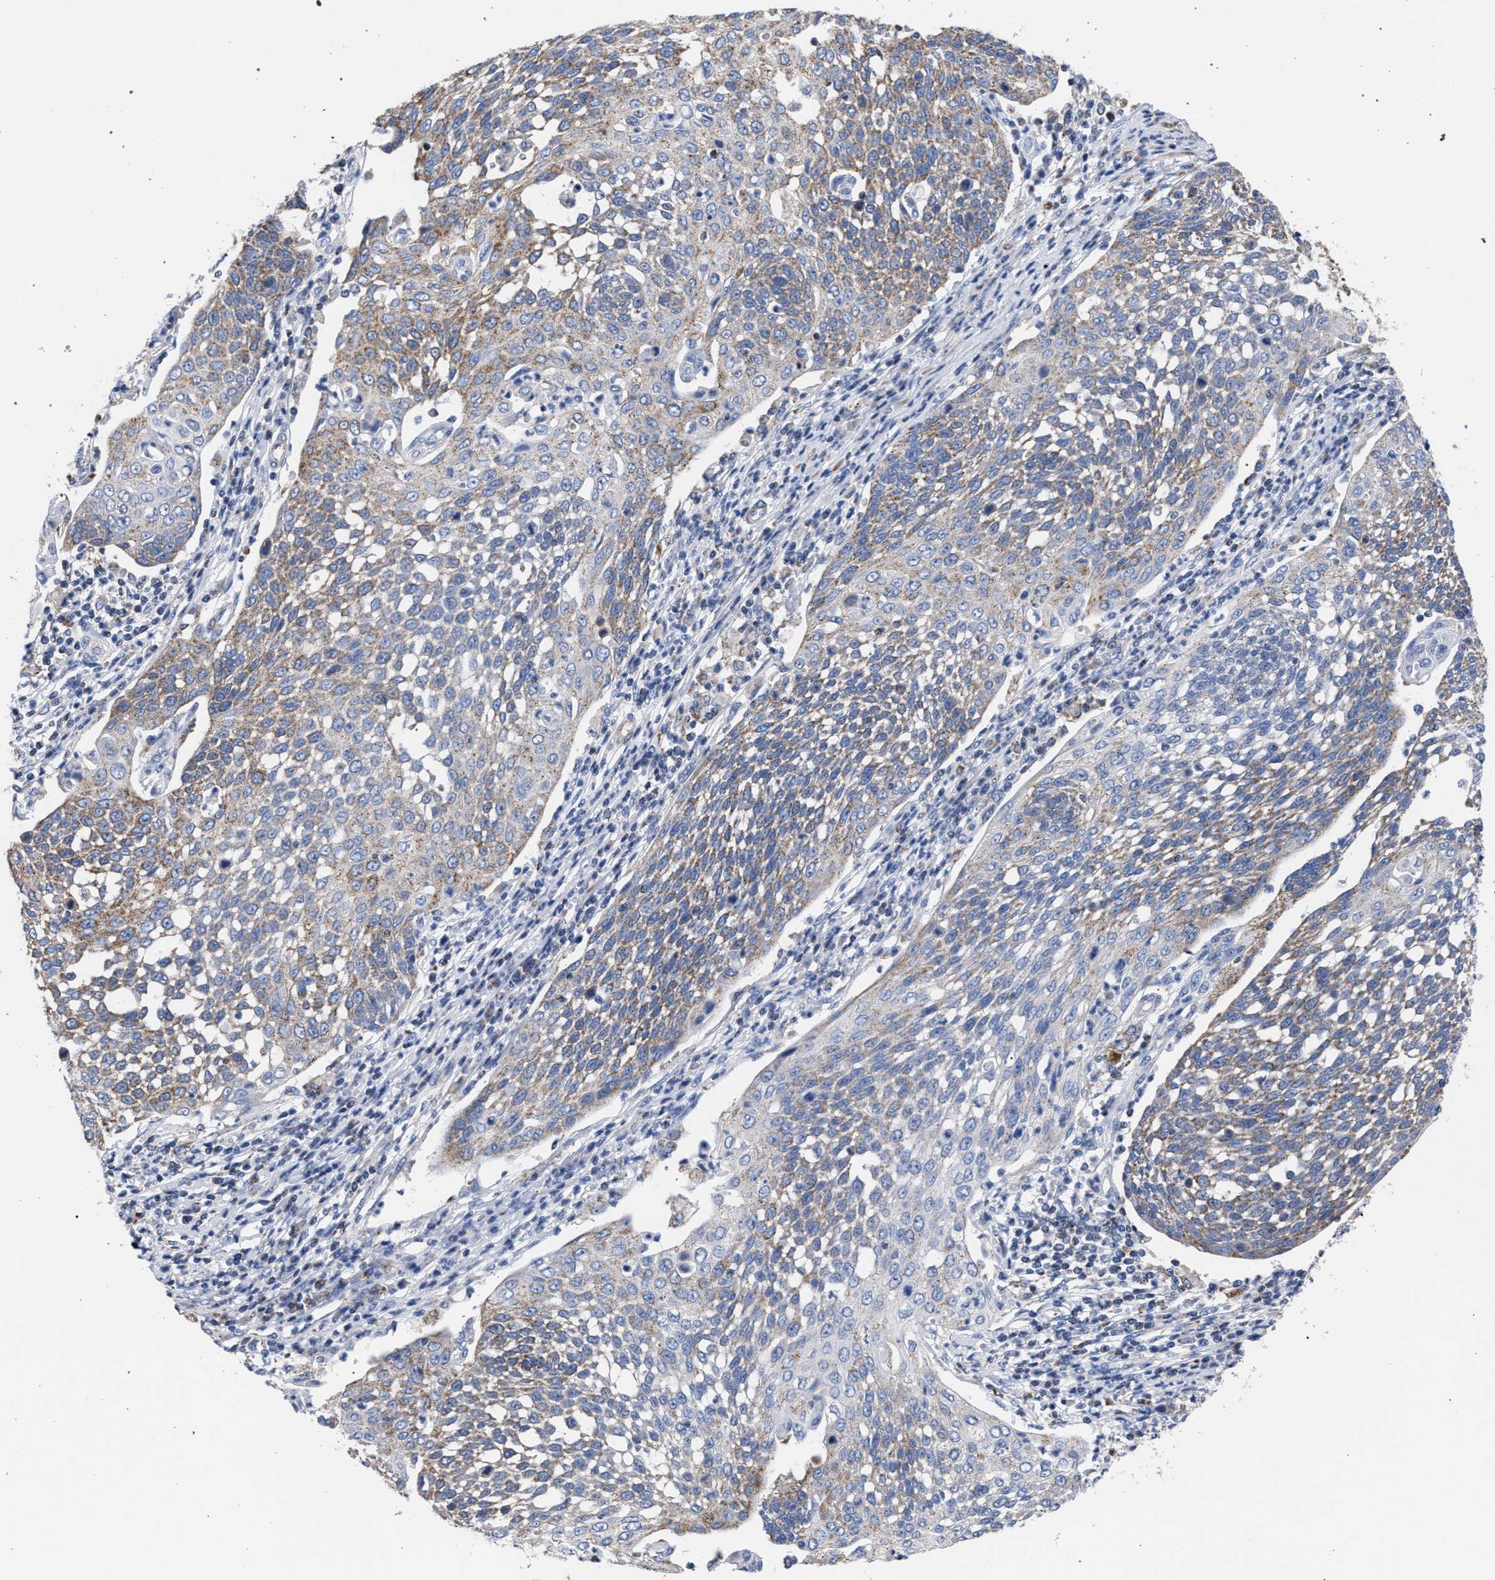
{"staining": {"intensity": "weak", "quantity": "25%-75%", "location": "cytoplasmic/membranous"}, "tissue": "cervical cancer", "cell_type": "Tumor cells", "image_type": "cancer", "snomed": [{"axis": "morphology", "description": "Squamous cell carcinoma, NOS"}, {"axis": "topography", "description": "Cervix"}], "caption": "Immunohistochemistry (IHC) (DAB (3,3'-diaminobenzidine)) staining of human cervical squamous cell carcinoma reveals weak cytoplasmic/membranous protein staining in about 25%-75% of tumor cells. (IHC, brightfield microscopy, high magnification).", "gene": "ACADS", "patient": {"sex": "female", "age": 34}}